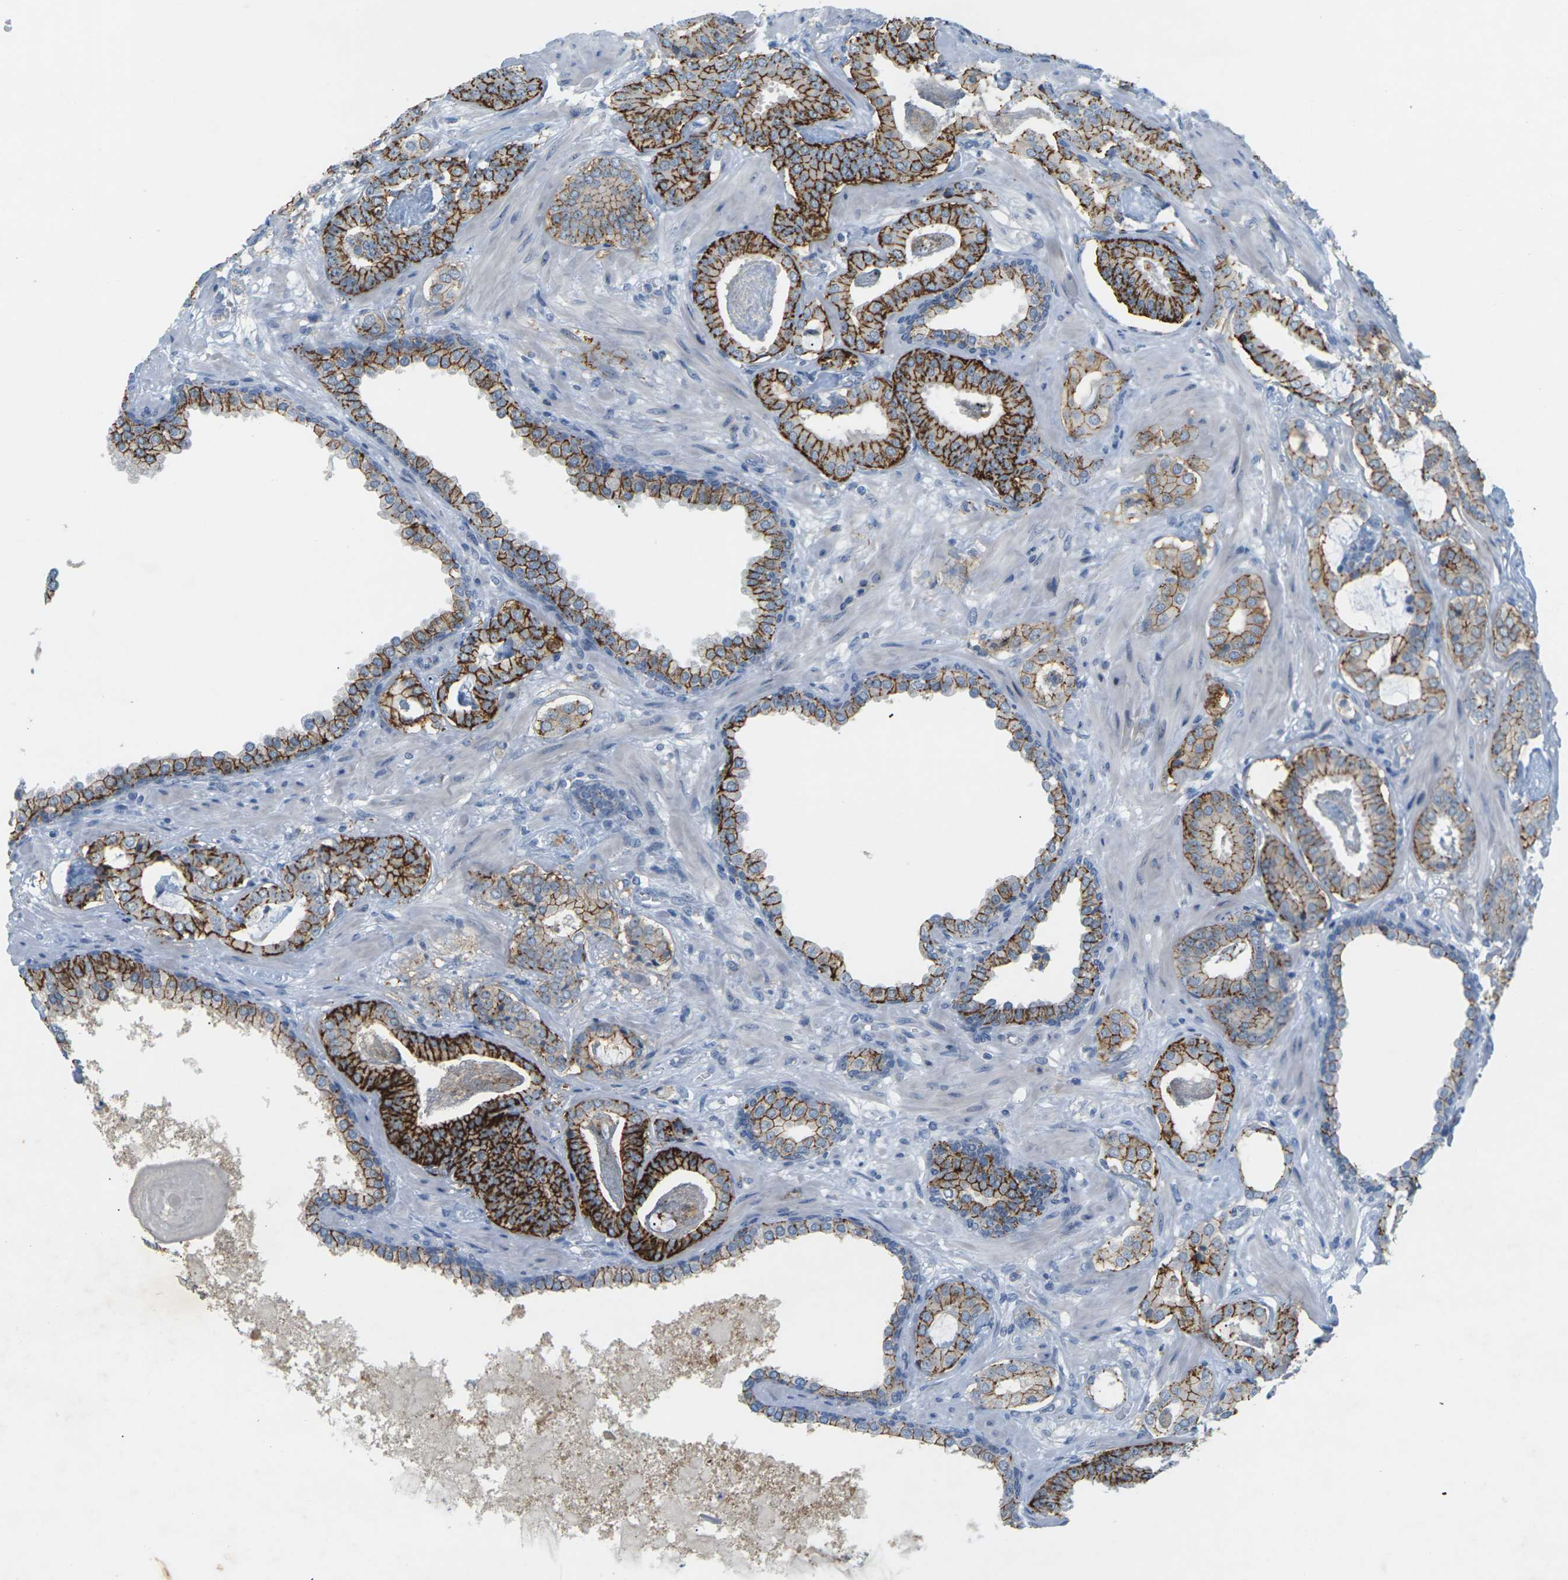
{"staining": {"intensity": "strong", "quantity": ">75%", "location": "cytoplasmic/membranous"}, "tissue": "prostate cancer", "cell_type": "Tumor cells", "image_type": "cancer", "snomed": [{"axis": "morphology", "description": "Adenocarcinoma, Low grade"}, {"axis": "topography", "description": "Prostate"}], "caption": "The immunohistochemical stain highlights strong cytoplasmic/membranous positivity in tumor cells of adenocarcinoma (low-grade) (prostate) tissue.", "gene": "CLDN3", "patient": {"sex": "male", "age": 53}}